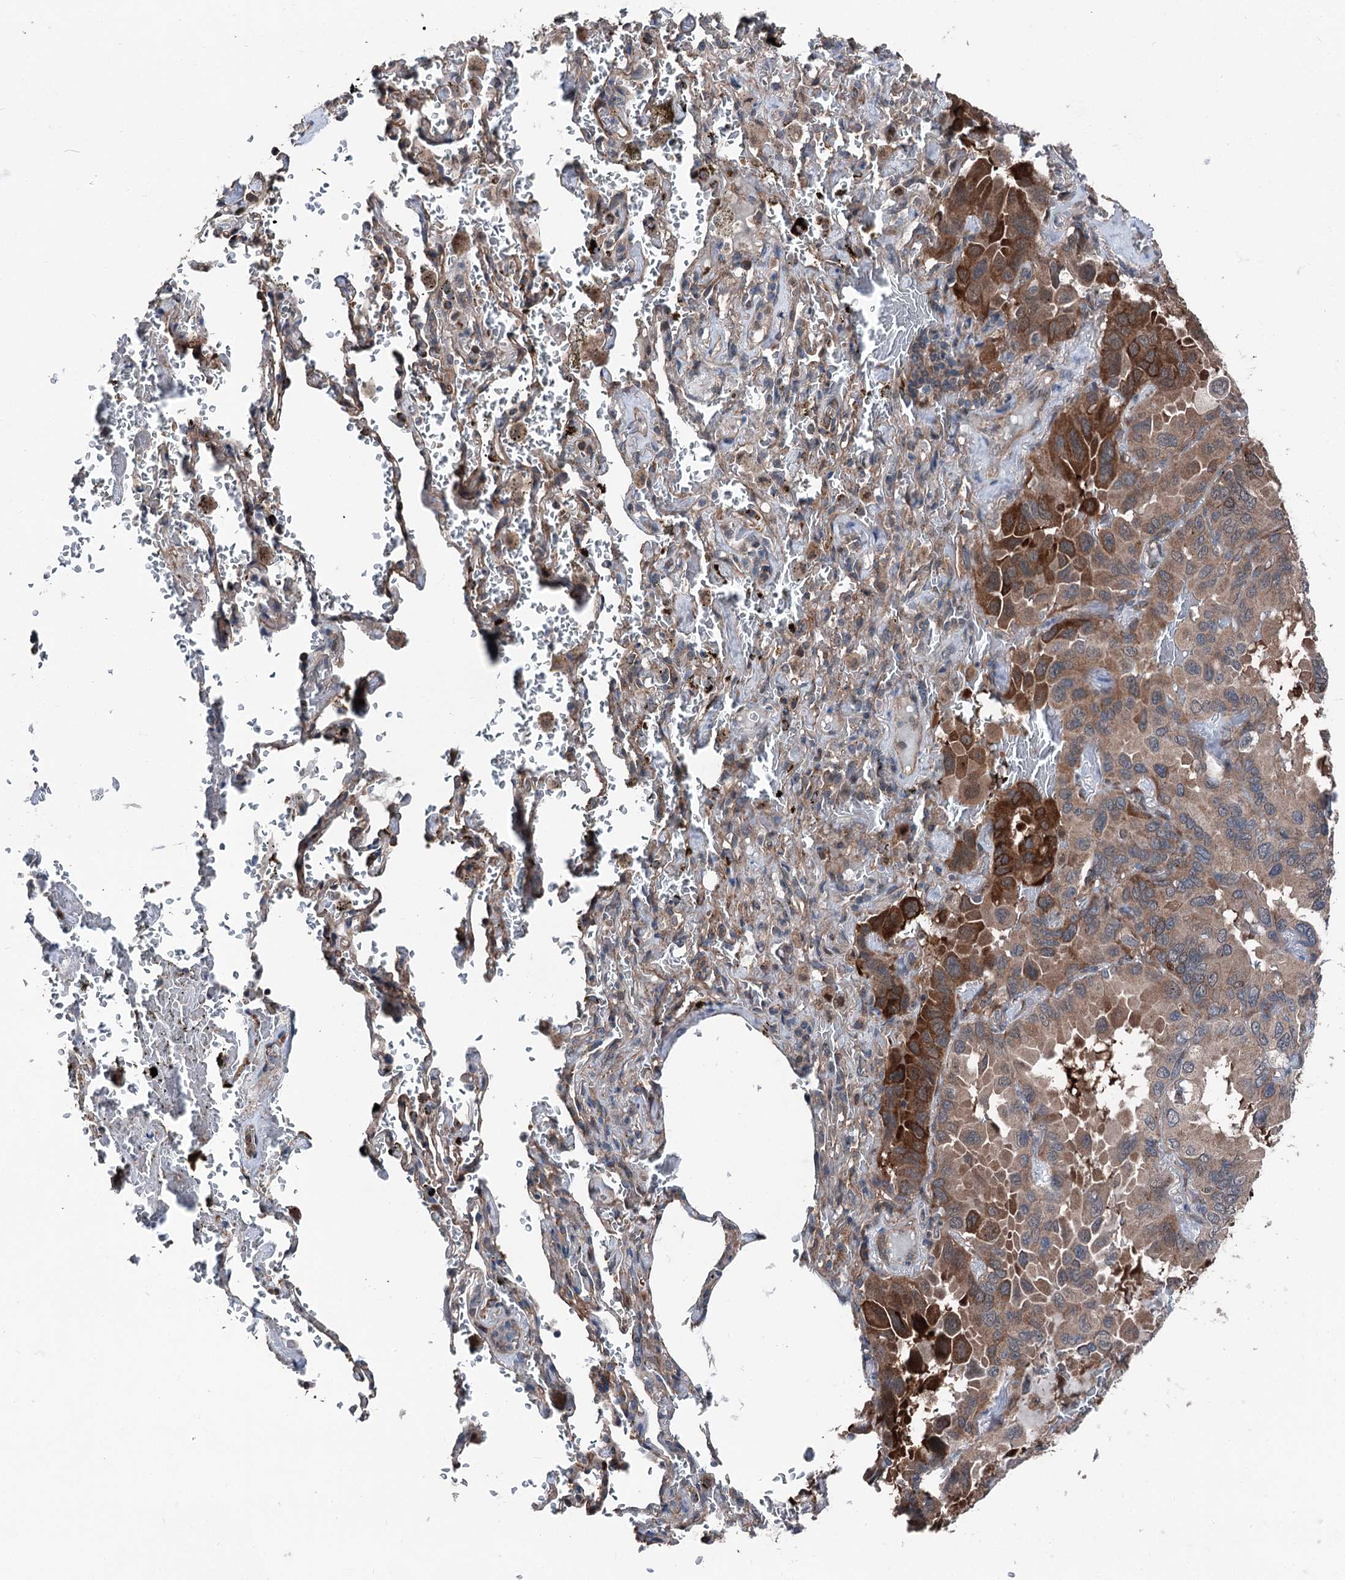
{"staining": {"intensity": "moderate", "quantity": ">75%", "location": "cytoplasmic/membranous"}, "tissue": "lung cancer", "cell_type": "Tumor cells", "image_type": "cancer", "snomed": [{"axis": "morphology", "description": "Adenocarcinoma, NOS"}, {"axis": "topography", "description": "Lung"}], "caption": "Adenocarcinoma (lung) was stained to show a protein in brown. There is medium levels of moderate cytoplasmic/membranous expression in approximately >75% of tumor cells.", "gene": "PSMD13", "patient": {"sex": "male", "age": 64}}